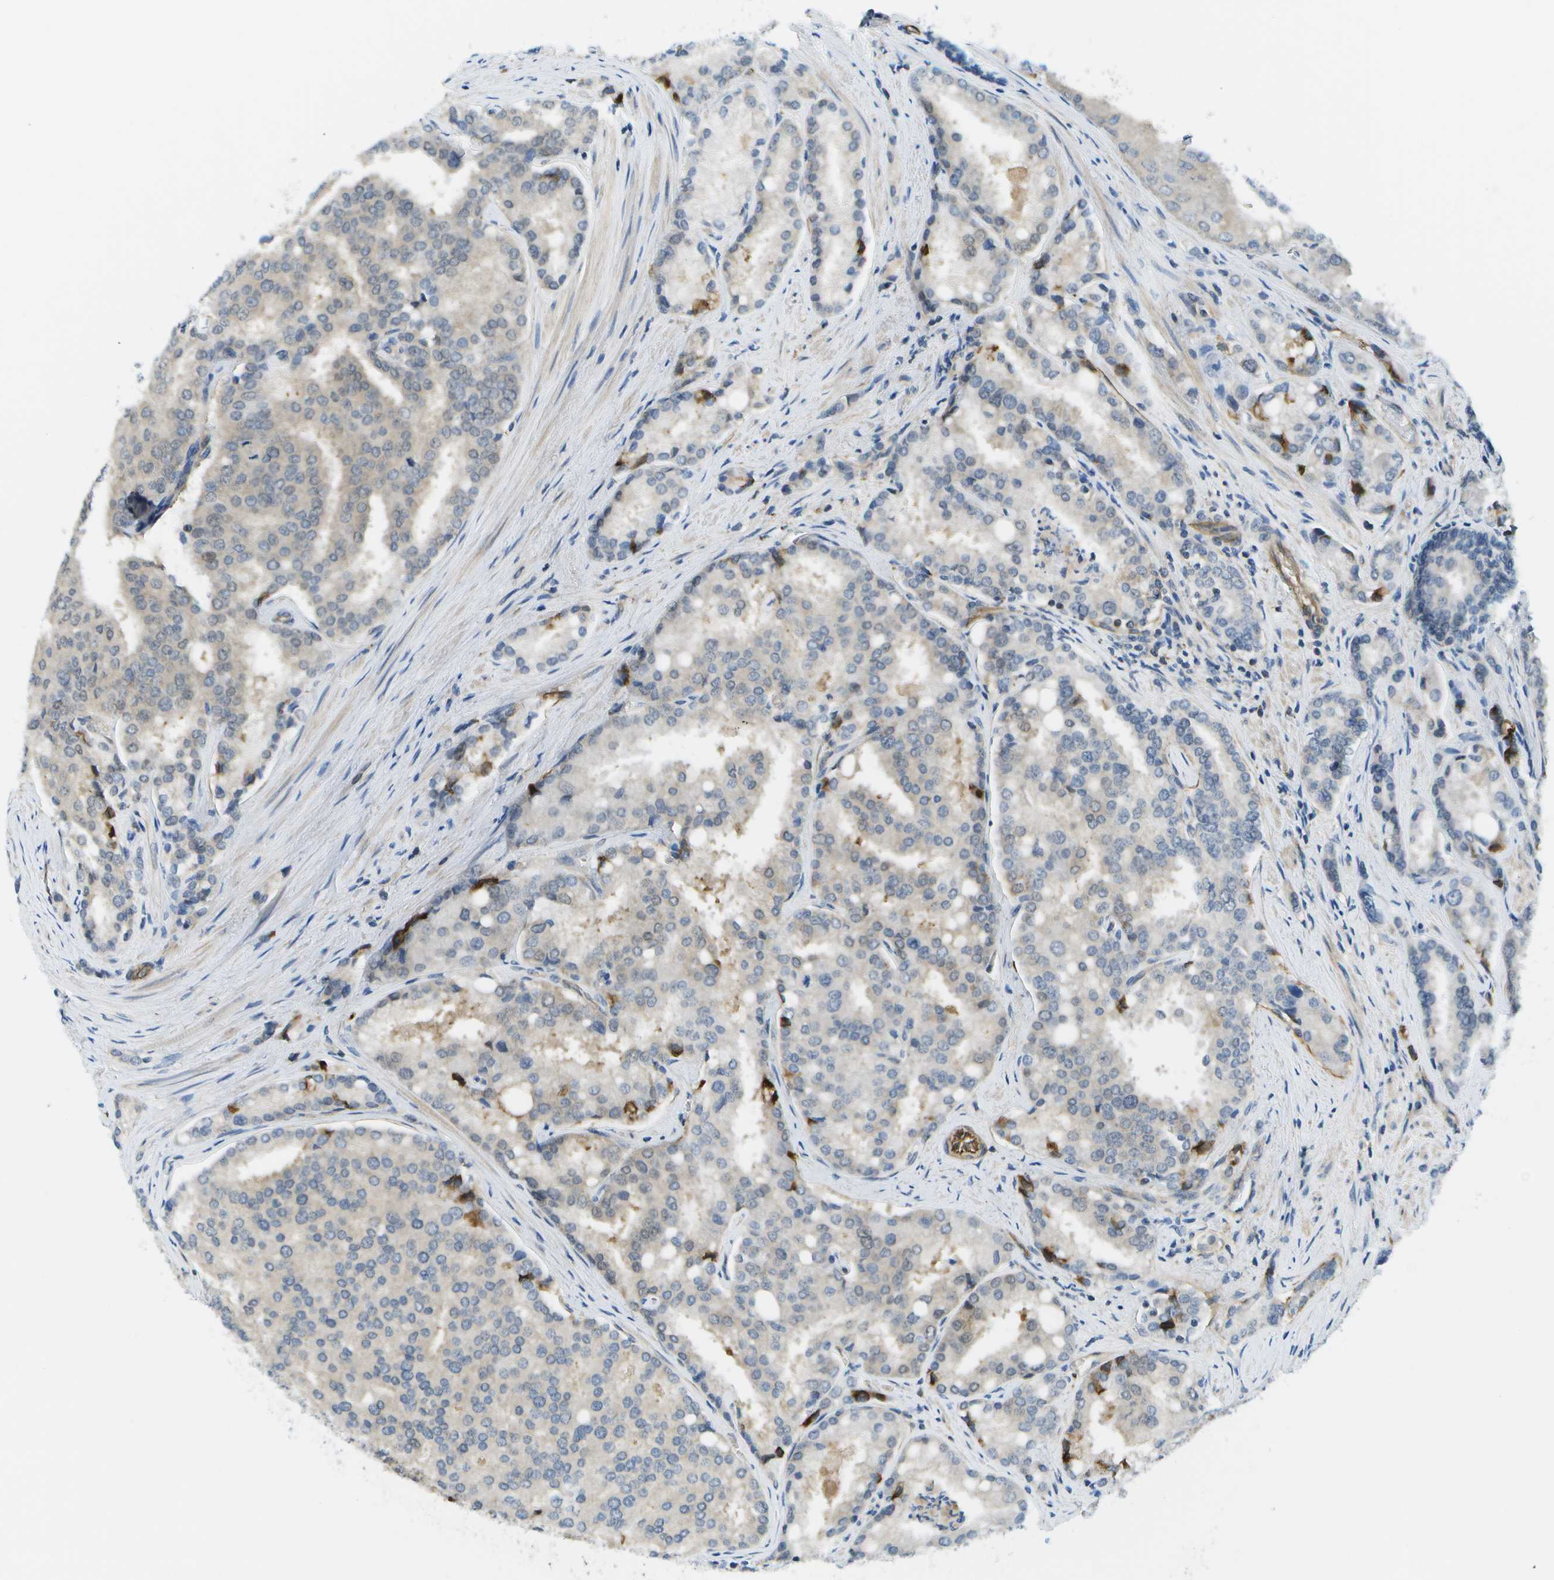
{"staining": {"intensity": "negative", "quantity": "none", "location": "none"}, "tissue": "prostate cancer", "cell_type": "Tumor cells", "image_type": "cancer", "snomed": [{"axis": "morphology", "description": "Adenocarcinoma, High grade"}, {"axis": "topography", "description": "Prostate"}], "caption": "A histopathology image of human prostate cancer is negative for staining in tumor cells. (Immunohistochemistry, brightfield microscopy, high magnification).", "gene": "KIAA0040", "patient": {"sex": "male", "age": 50}}